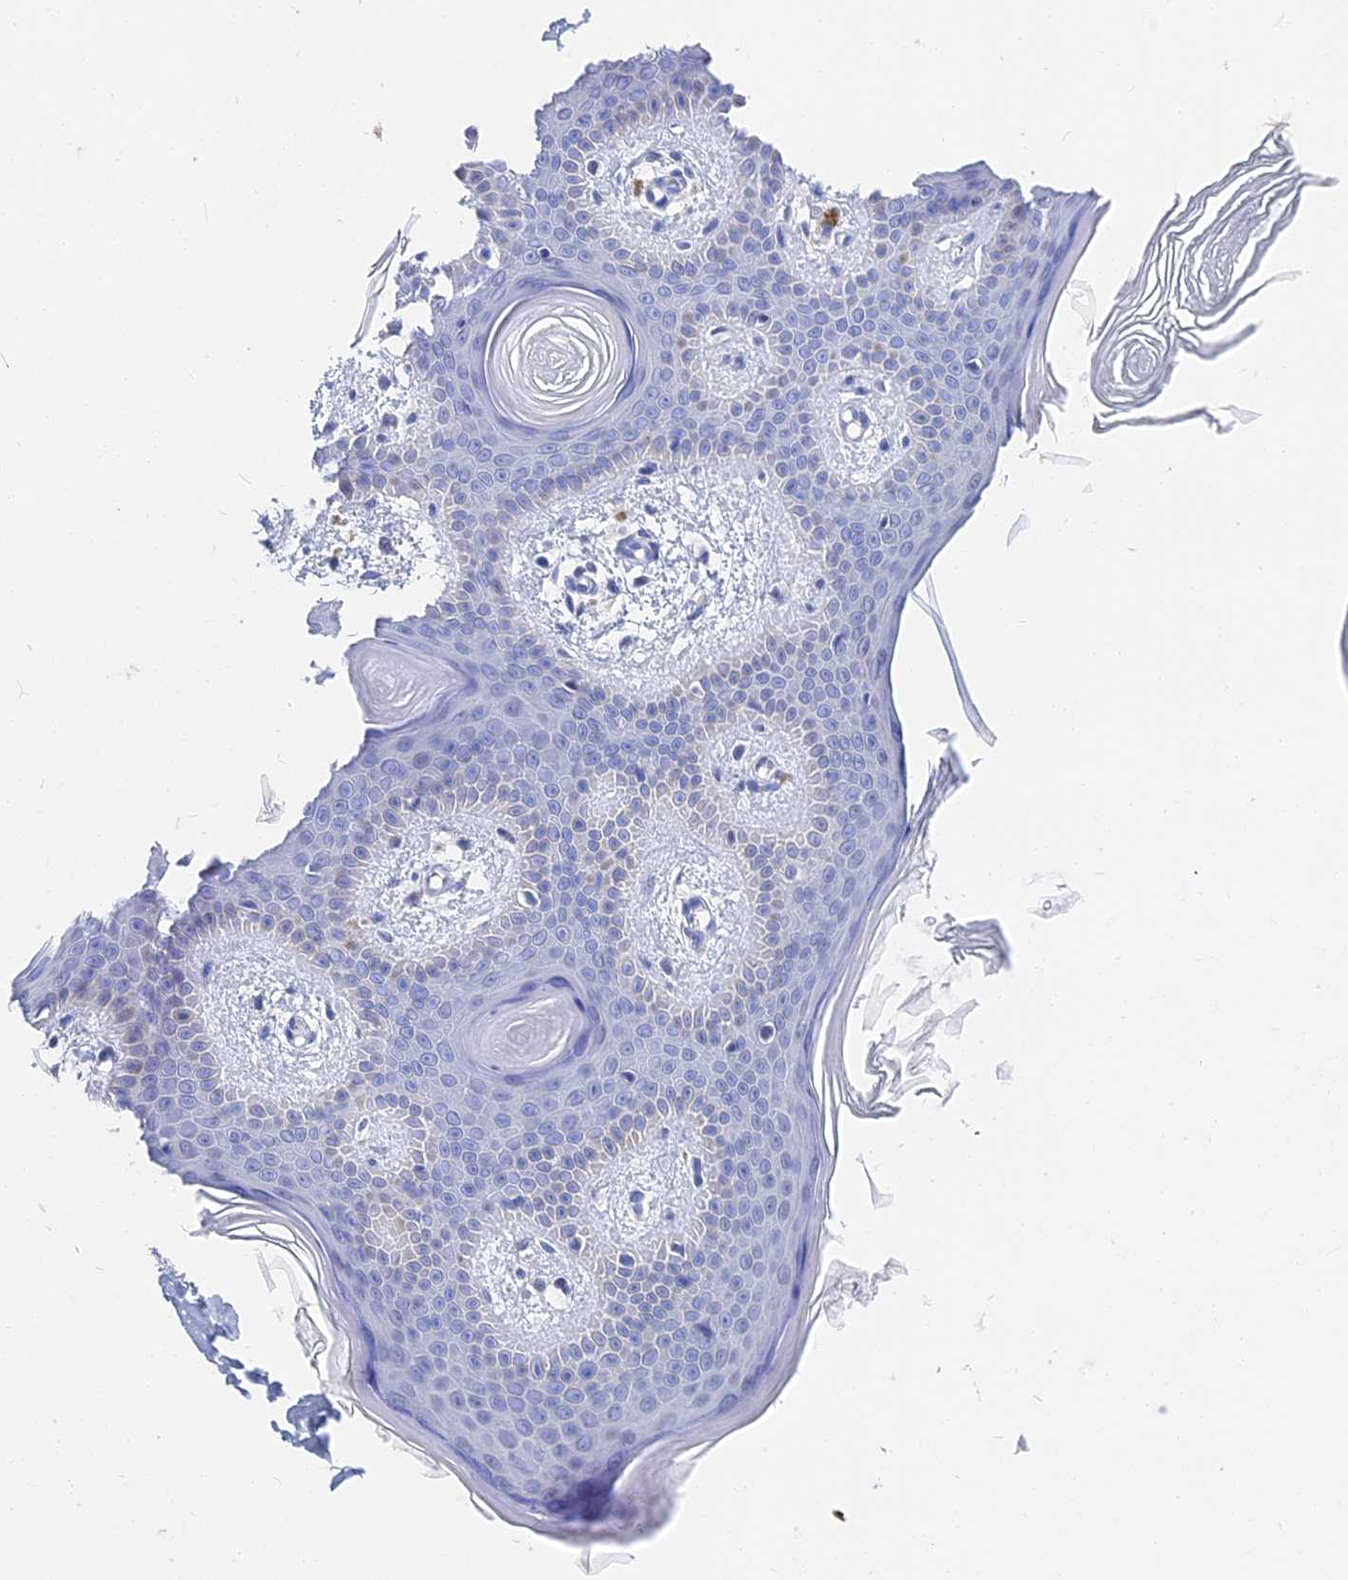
{"staining": {"intensity": "negative", "quantity": "none", "location": "none"}, "tissue": "skin", "cell_type": "Fibroblasts", "image_type": "normal", "snomed": [{"axis": "morphology", "description": "Normal tissue, NOS"}, {"axis": "topography", "description": "Skin"}], "caption": "DAB (3,3'-diaminobenzidine) immunohistochemical staining of benign skin exhibits no significant staining in fibroblasts.", "gene": "VPS33B", "patient": {"sex": "male", "age": 36}}